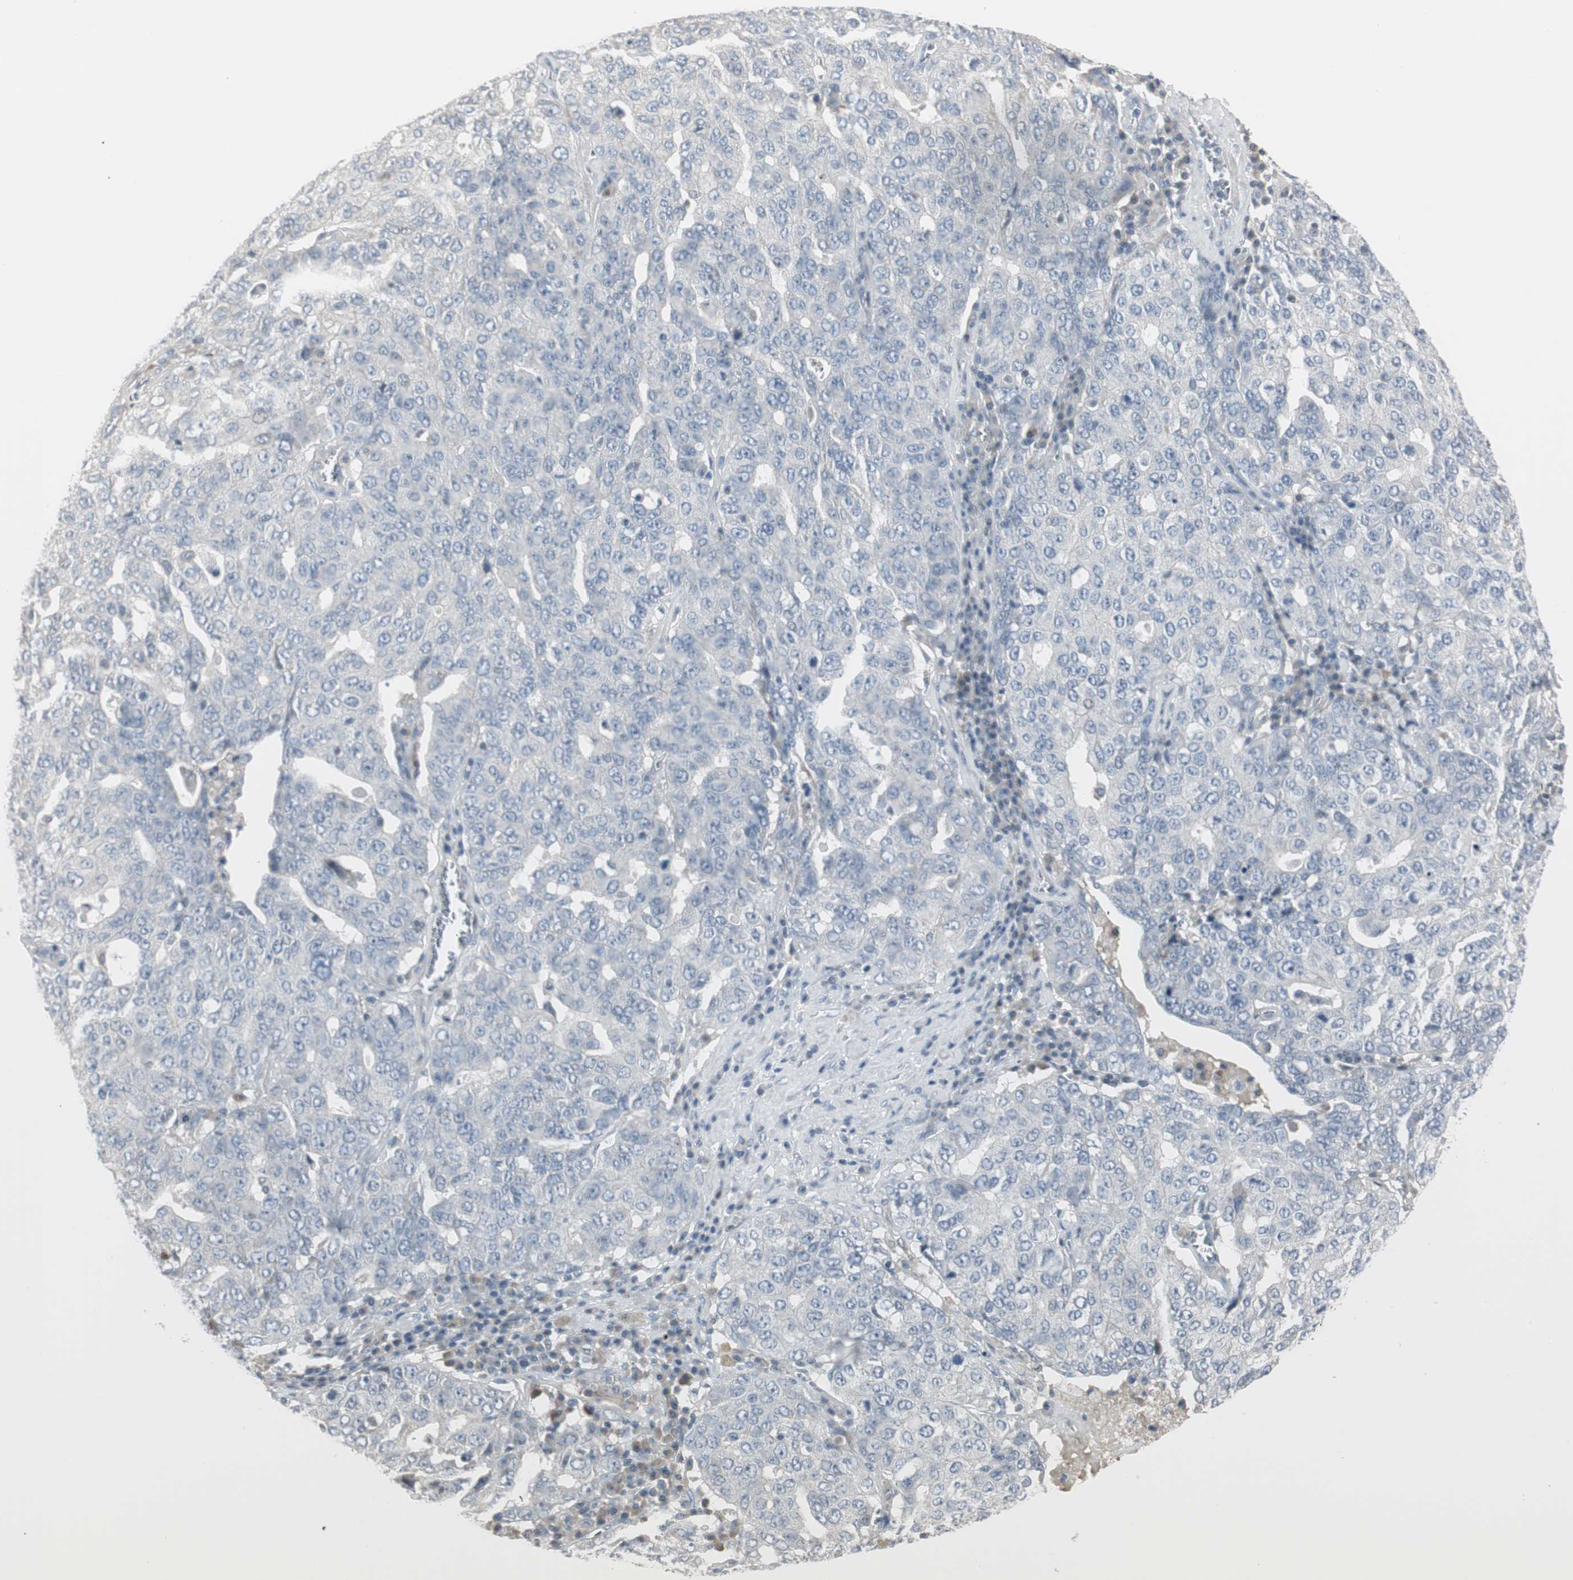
{"staining": {"intensity": "negative", "quantity": "none", "location": "none"}, "tissue": "ovarian cancer", "cell_type": "Tumor cells", "image_type": "cancer", "snomed": [{"axis": "morphology", "description": "Carcinoma, endometroid"}, {"axis": "topography", "description": "Ovary"}], "caption": "High magnification brightfield microscopy of ovarian endometroid carcinoma stained with DAB (brown) and counterstained with hematoxylin (blue): tumor cells show no significant staining. (DAB IHC with hematoxylin counter stain).", "gene": "DMPK", "patient": {"sex": "female", "age": 62}}